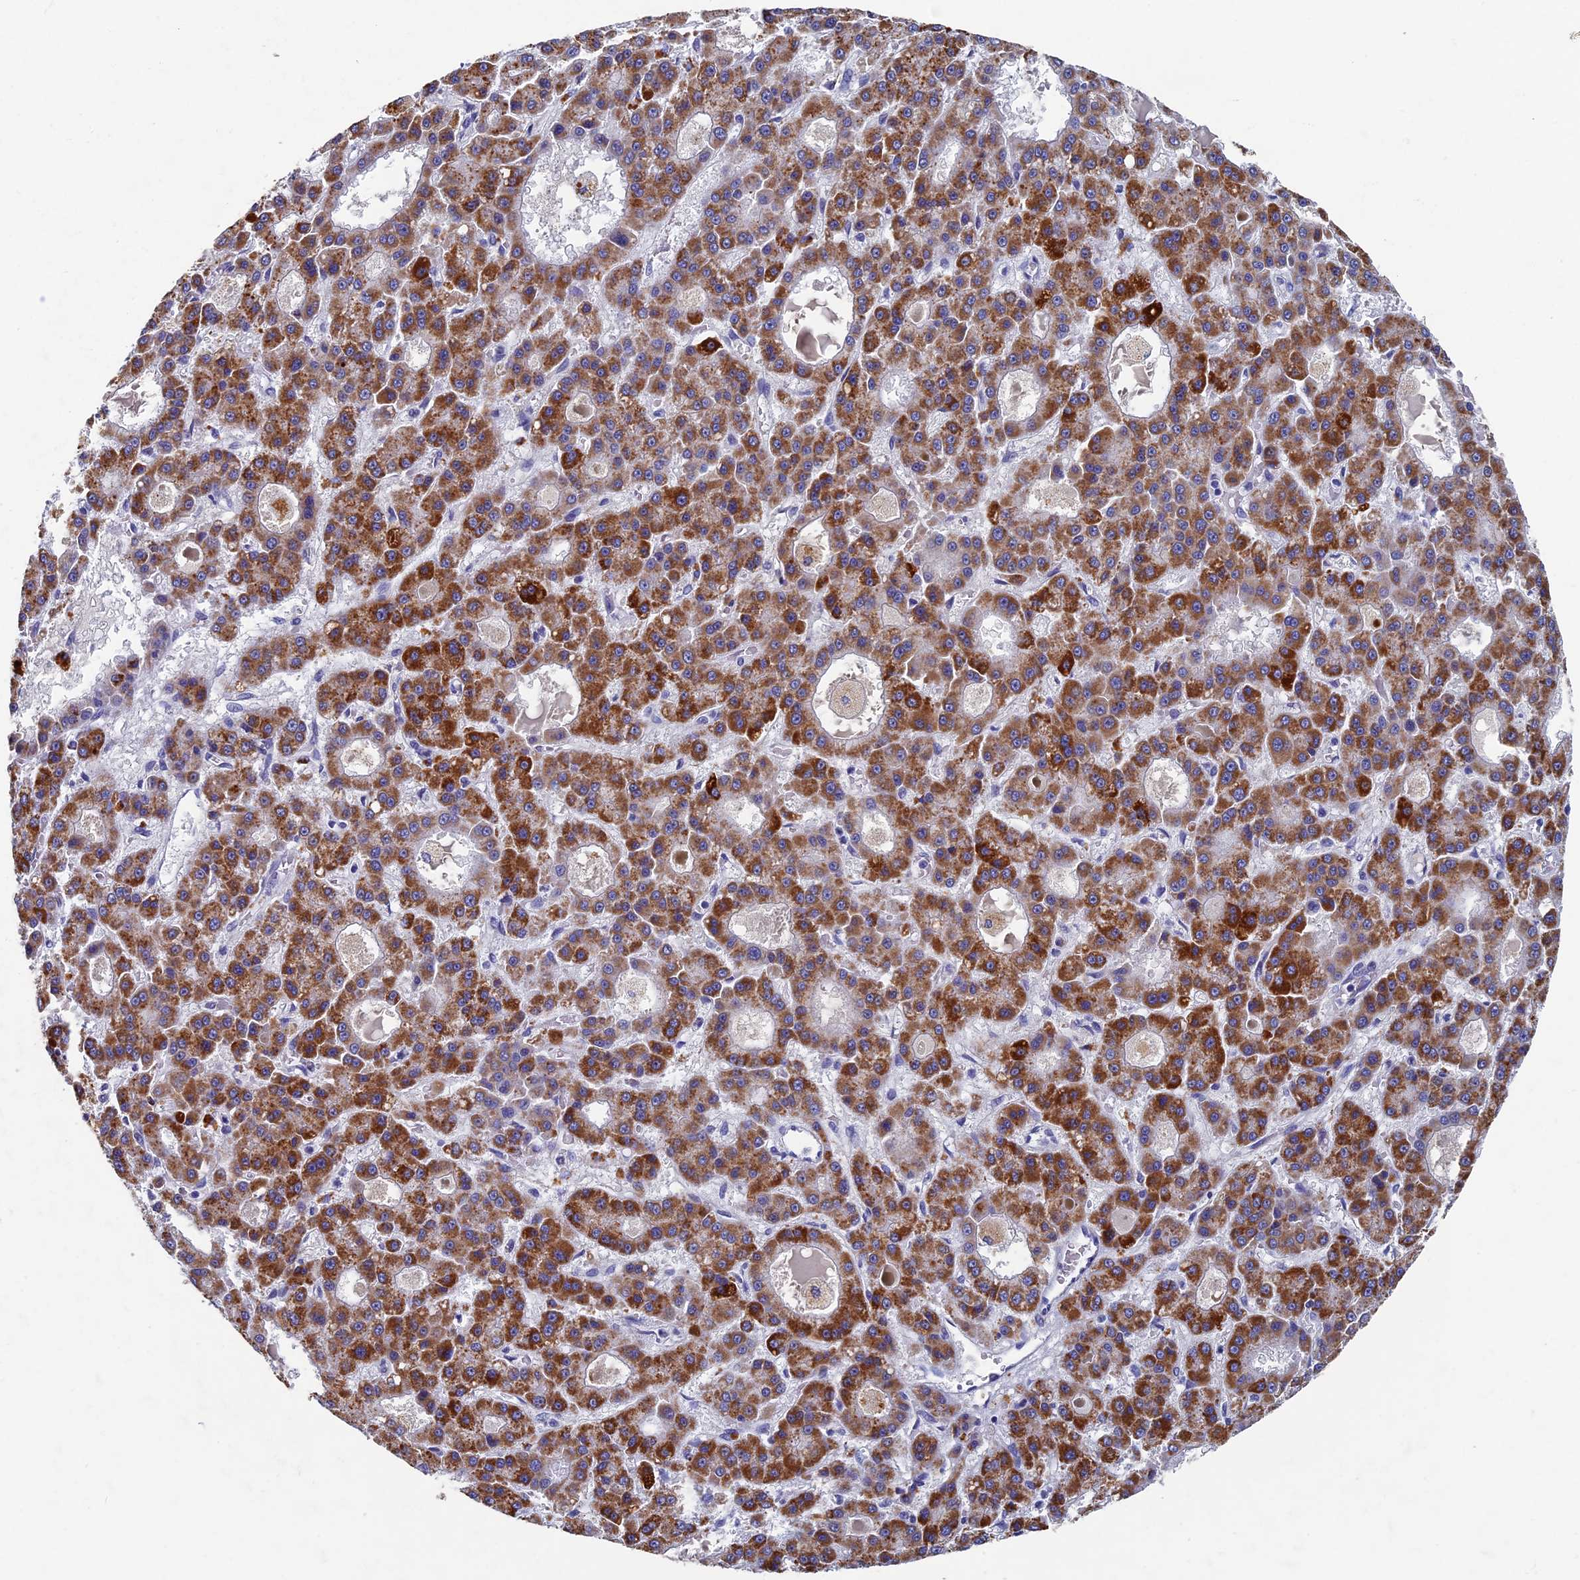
{"staining": {"intensity": "strong", "quantity": "25%-75%", "location": "cytoplasmic/membranous"}, "tissue": "liver cancer", "cell_type": "Tumor cells", "image_type": "cancer", "snomed": [{"axis": "morphology", "description": "Carcinoma, Hepatocellular, NOS"}, {"axis": "topography", "description": "Liver"}], "caption": "Immunohistochemistry image of neoplastic tissue: liver cancer stained using IHC shows high levels of strong protein expression localized specifically in the cytoplasmic/membranous of tumor cells, appearing as a cytoplasmic/membranous brown color.", "gene": "OAT", "patient": {"sex": "male", "age": 70}}